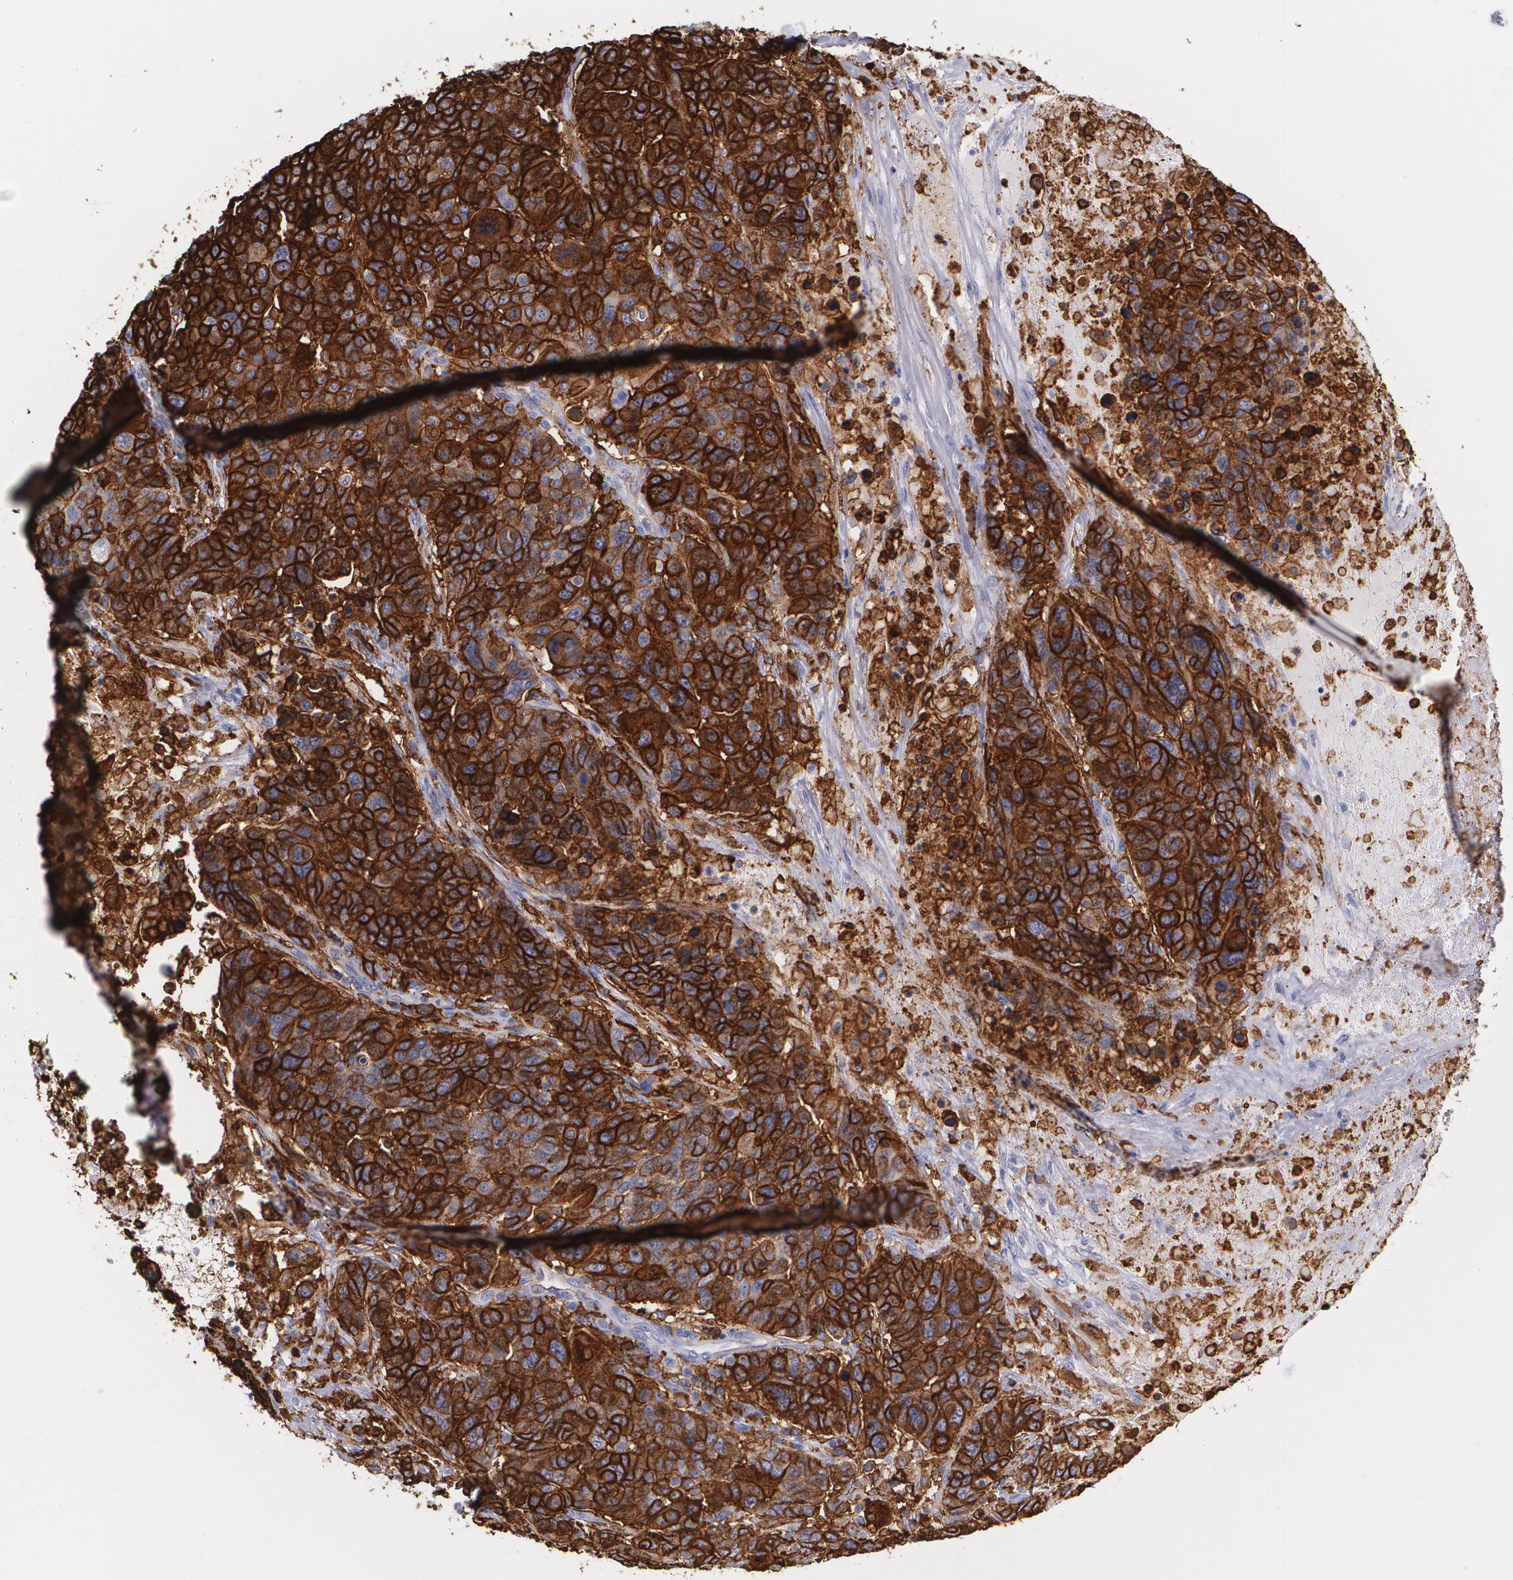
{"staining": {"intensity": "strong", "quantity": ">75%", "location": "cytoplasmic/membranous"}, "tissue": "breast cancer", "cell_type": "Tumor cells", "image_type": "cancer", "snomed": [{"axis": "morphology", "description": "Duct carcinoma"}, {"axis": "topography", "description": "Breast"}], "caption": "Immunohistochemical staining of human breast cancer (intraductal carcinoma) exhibits high levels of strong cytoplasmic/membranous protein positivity in about >75% of tumor cells.", "gene": "HLA-DRA", "patient": {"sex": "female", "age": 37}}